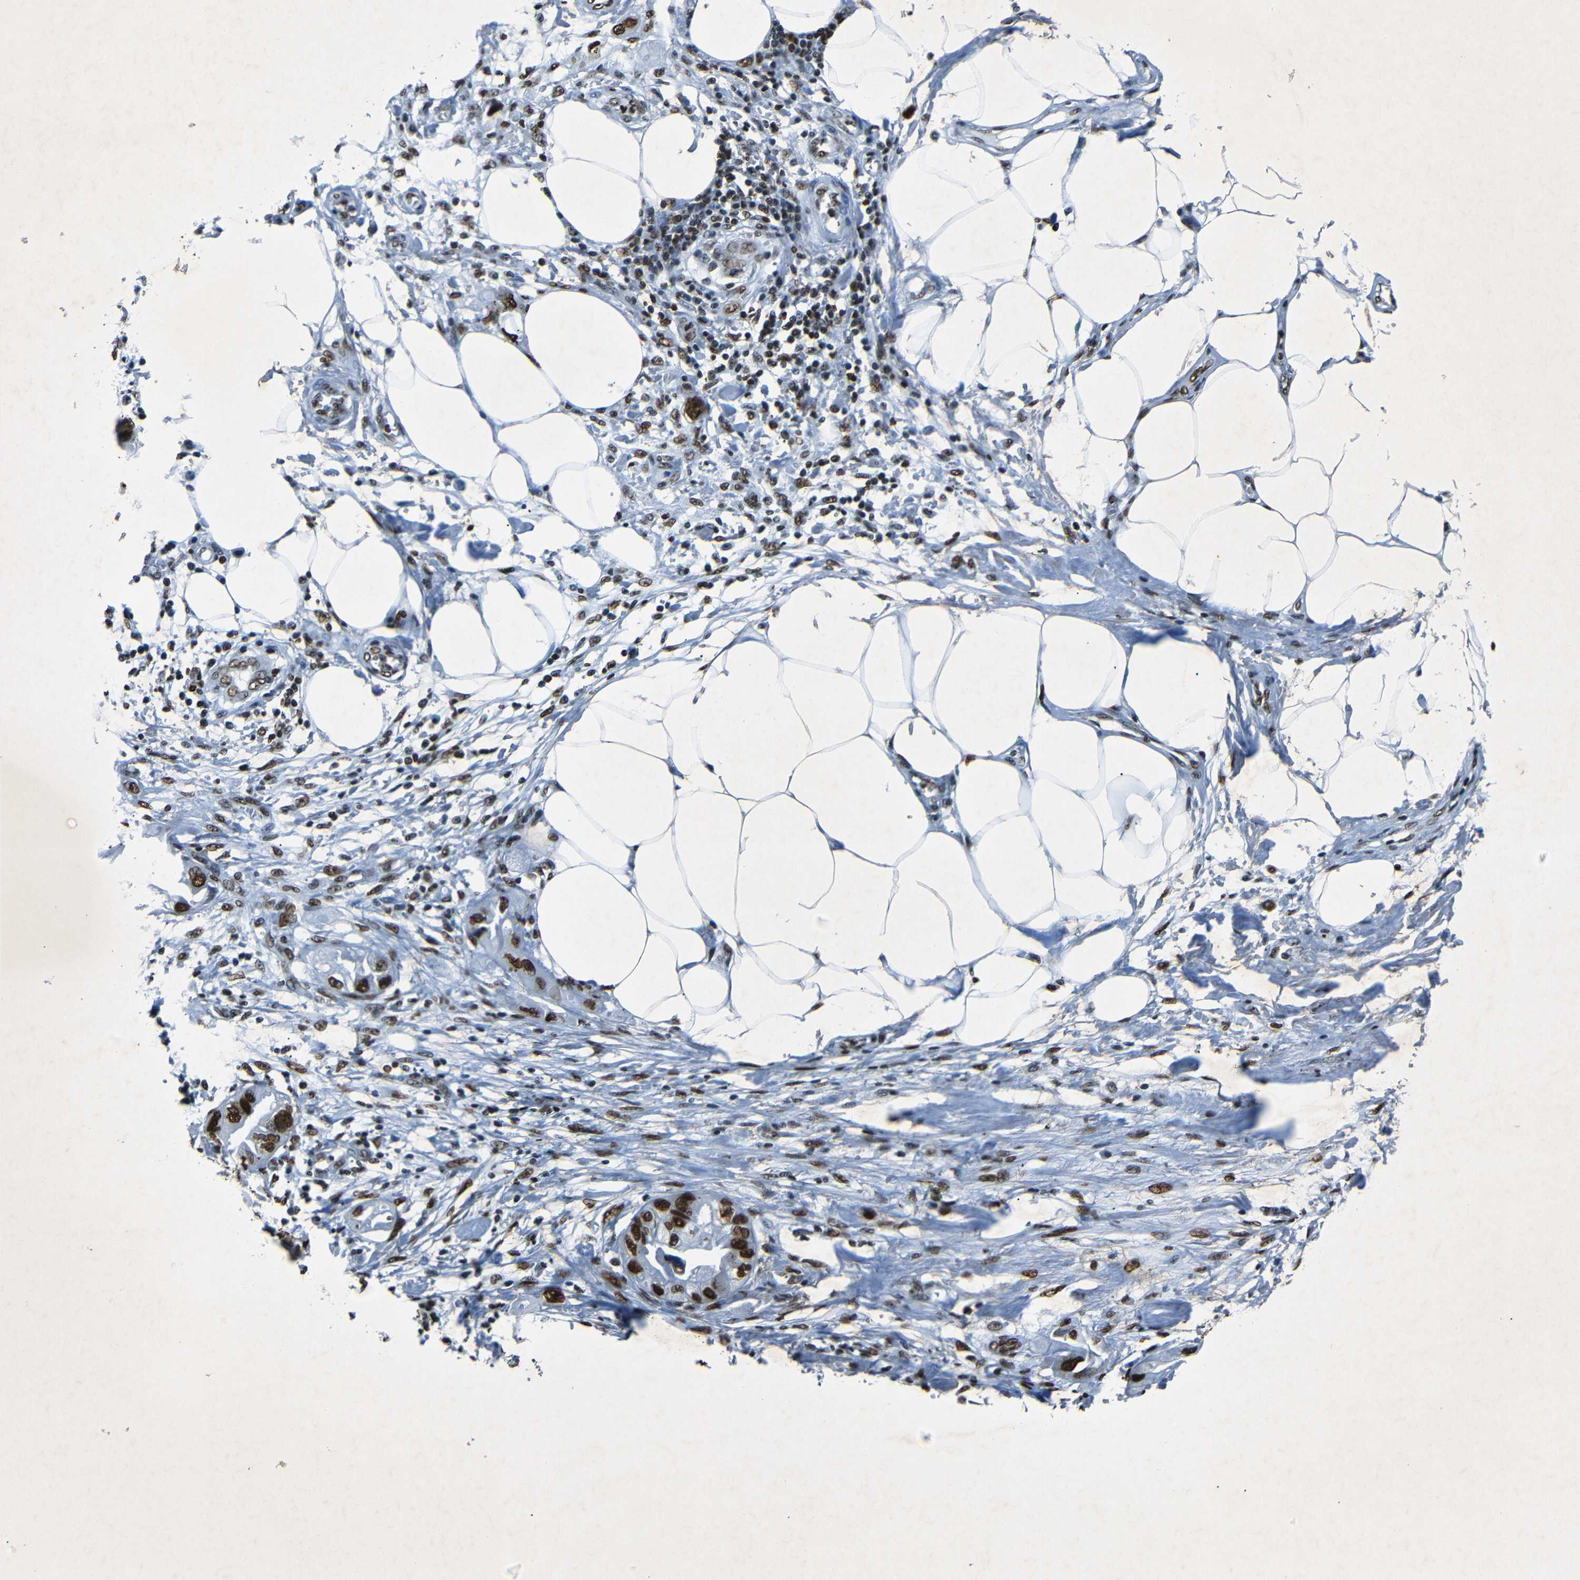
{"staining": {"intensity": "strong", "quantity": ">75%", "location": "nuclear"}, "tissue": "endometrial cancer", "cell_type": "Tumor cells", "image_type": "cancer", "snomed": [{"axis": "morphology", "description": "Adenocarcinoma, NOS"}, {"axis": "topography", "description": "Endometrium"}], "caption": "High-power microscopy captured an immunohistochemistry (IHC) histopathology image of endometrial adenocarcinoma, revealing strong nuclear positivity in approximately >75% of tumor cells. The staining was performed using DAB (3,3'-diaminobenzidine) to visualize the protein expression in brown, while the nuclei were stained in blue with hematoxylin (Magnification: 20x).", "gene": "HMGN1", "patient": {"sex": "female", "age": 67}}